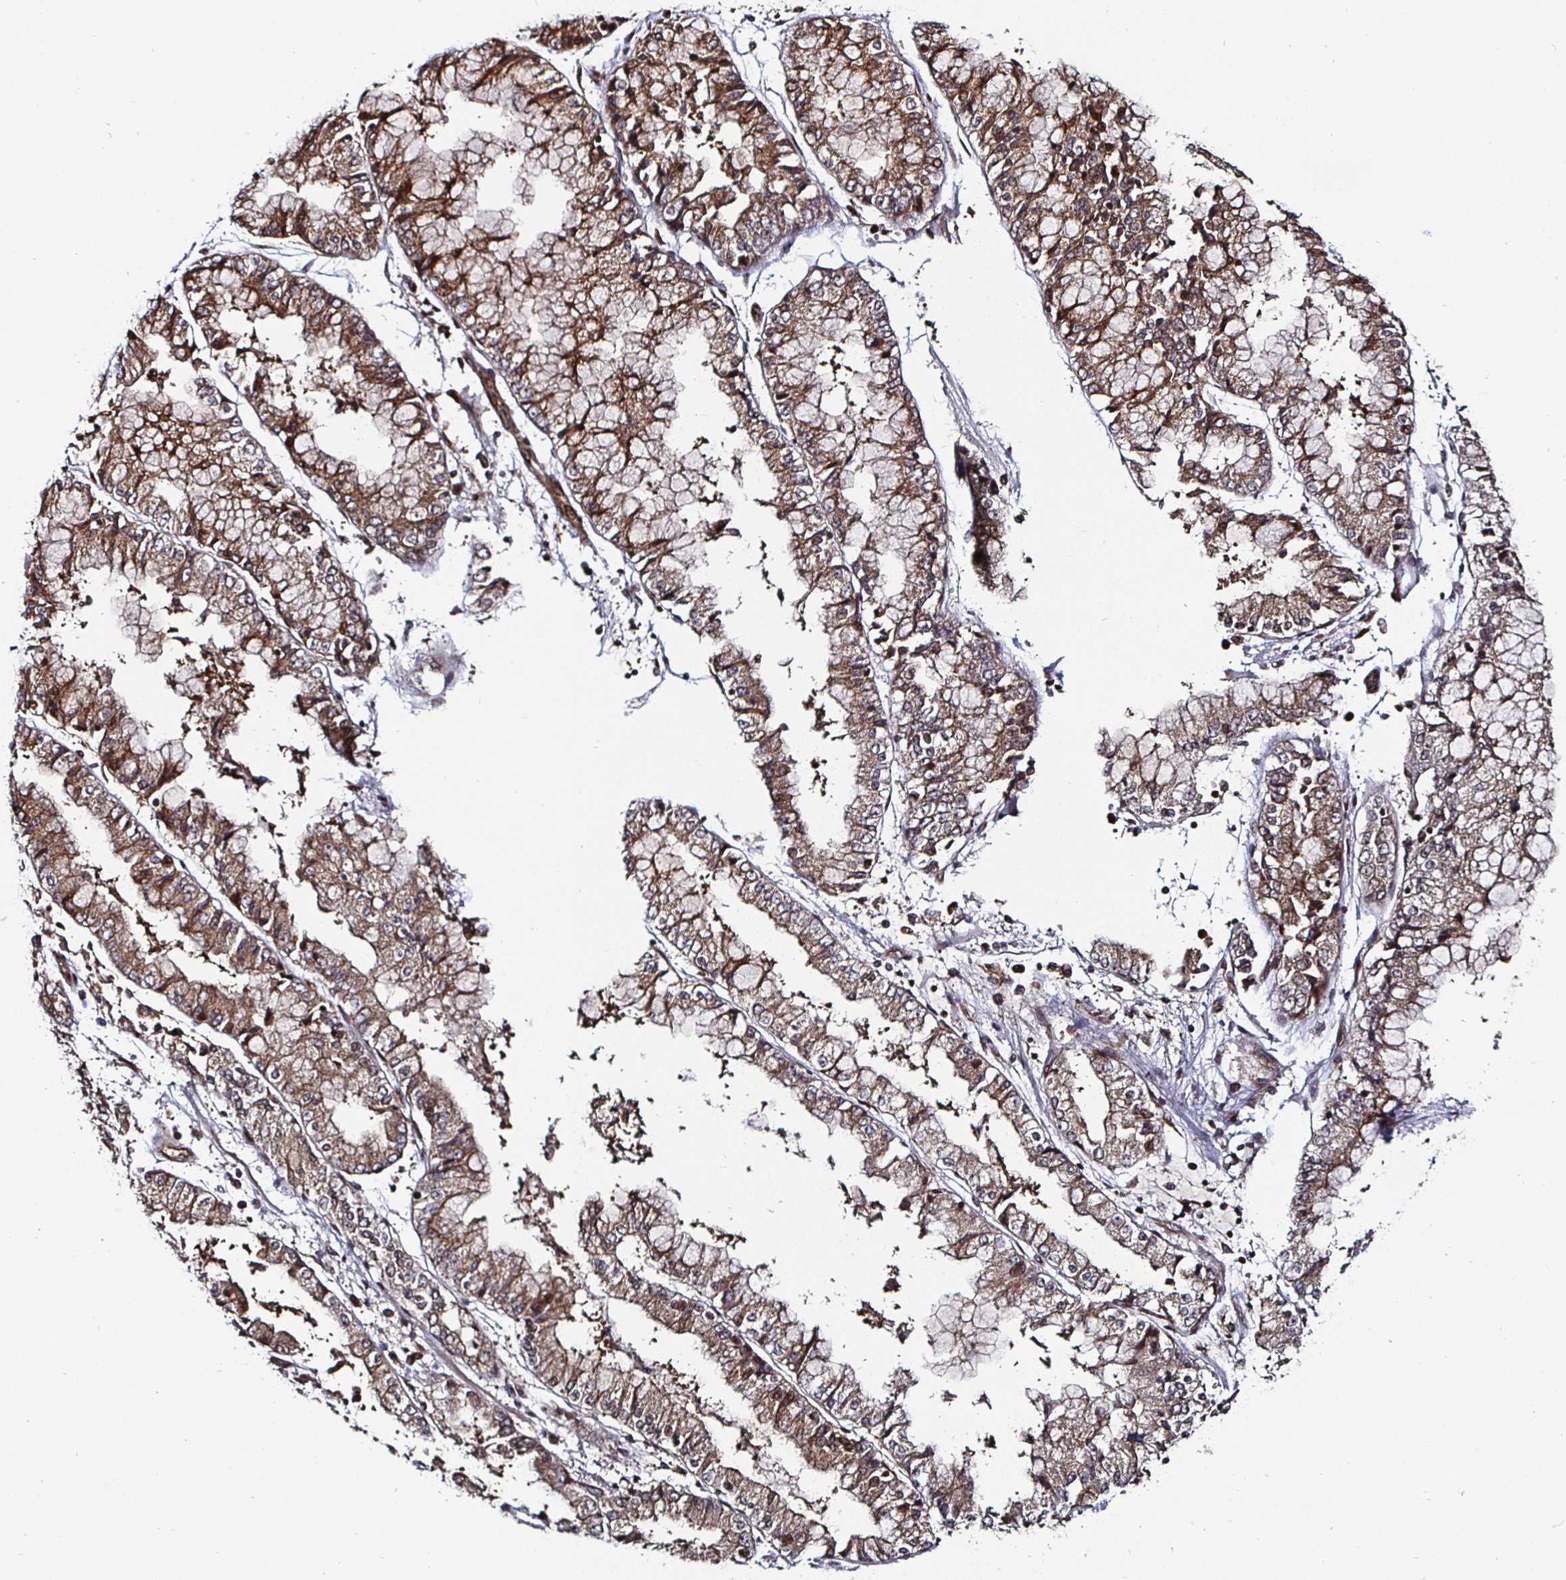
{"staining": {"intensity": "moderate", "quantity": ">75%", "location": "cytoplasmic/membranous"}, "tissue": "stomach cancer", "cell_type": "Tumor cells", "image_type": "cancer", "snomed": [{"axis": "morphology", "description": "Adenocarcinoma, NOS"}, {"axis": "topography", "description": "Stomach, upper"}], "caption": "Protein staining reveals moderate cytoplasmic/membranous expression in approximately >75% of tumor cells in stomach cancer (adenocarcinoma).", "gene": "TBKBP1", "patient": {"sex": "female", "age": 74}}